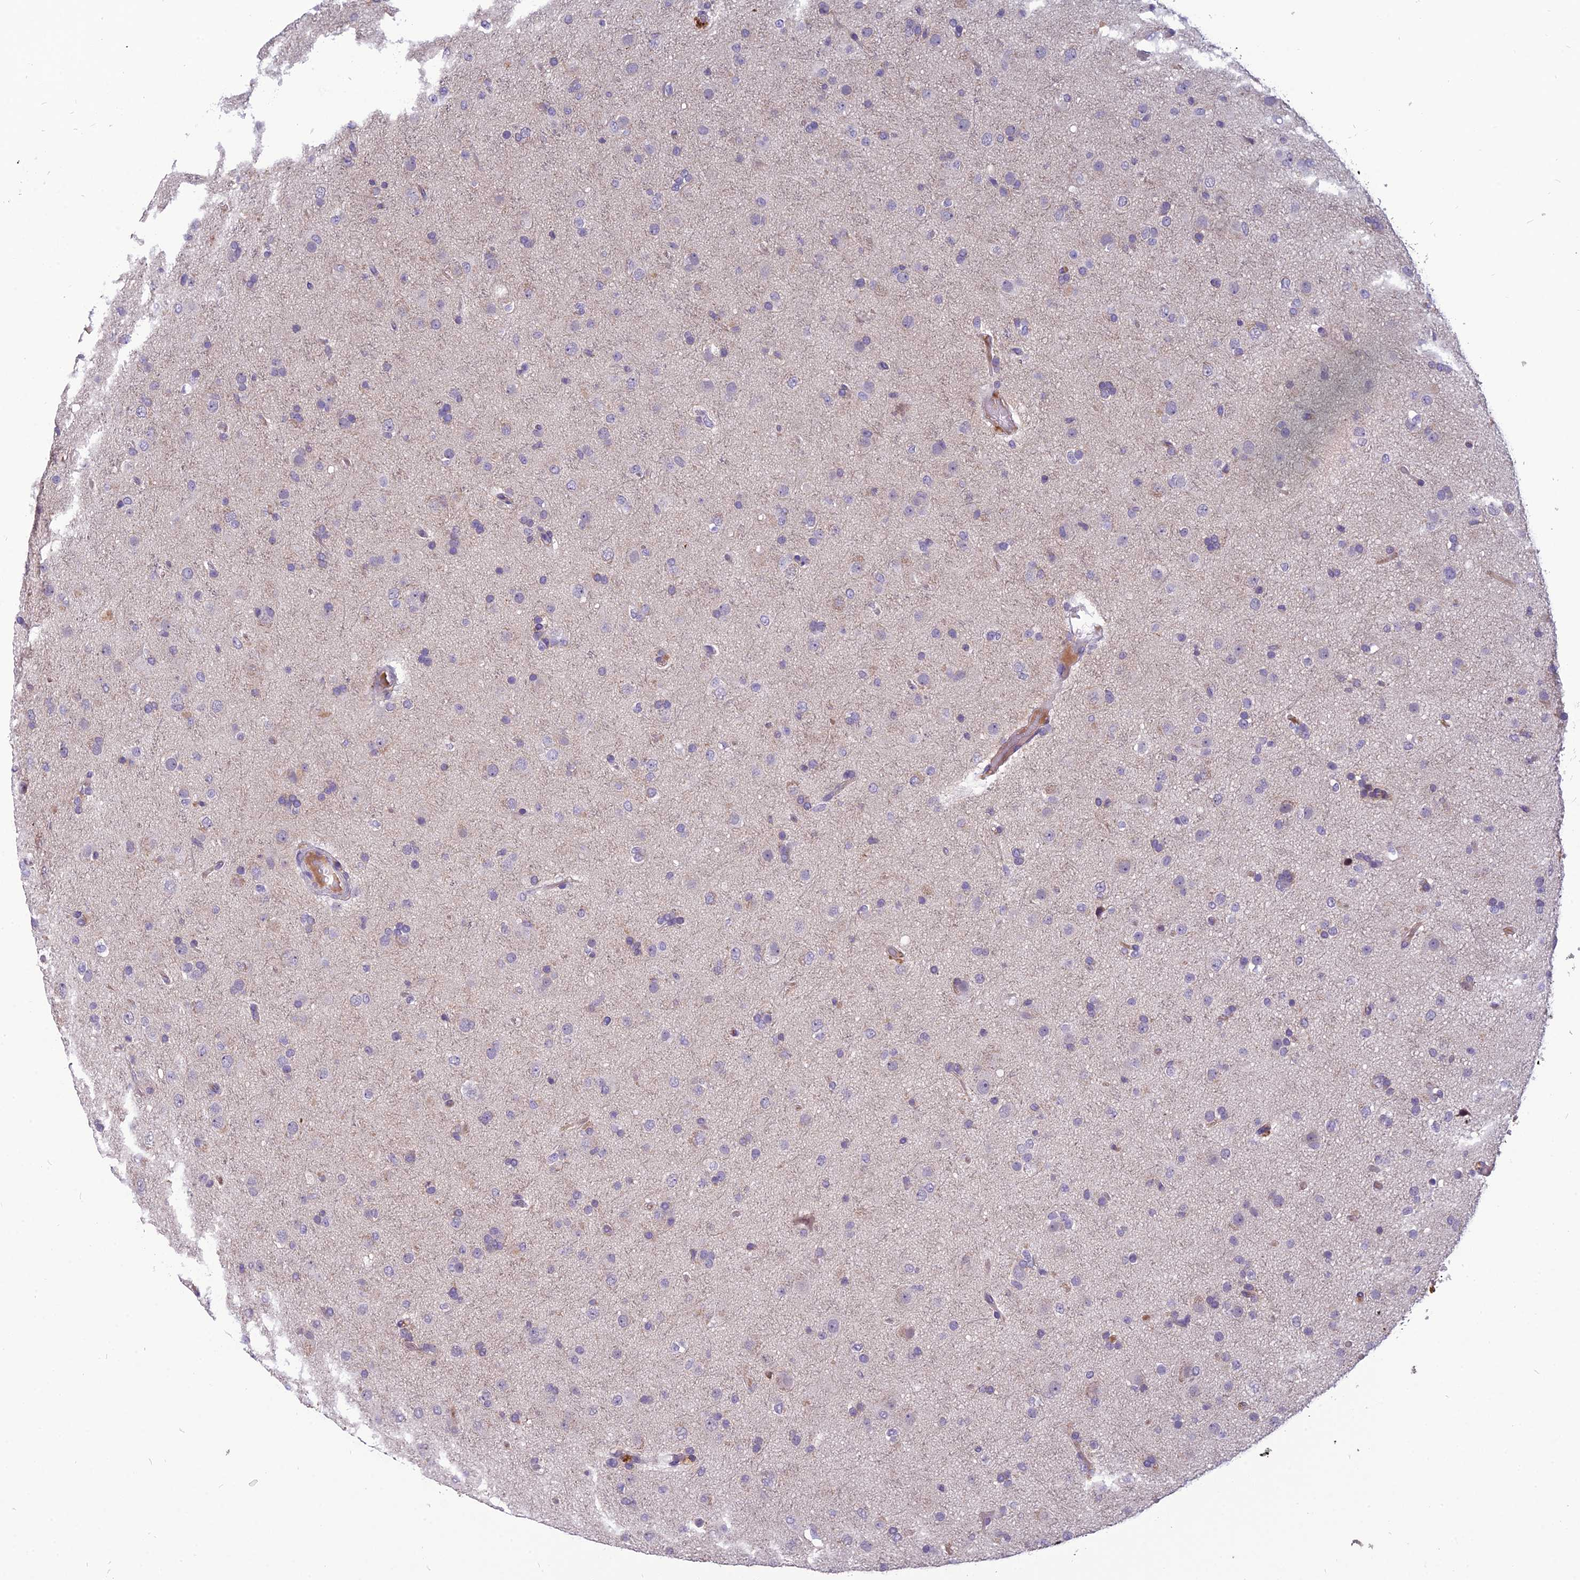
{"staining": {"intensity": "negative", "quantity": "none", "location": "none"}, "tissue": "glioma", "cell_type": "Tumor cells", "image_type": "cancer", "snomed": [{"axis": "morphology", "description": "Glioma, malignant, Low grade"}, {"axis": "topography", "description": "Brain"}], "caption": "Immunohistochemistry (IHC) image of human malignant glioma (low-grade) stained for a protein (brown), which shows no staining in tumor cells.", "gene": "TSPAN15", "patient": {"sex": "male", "age": 65}}